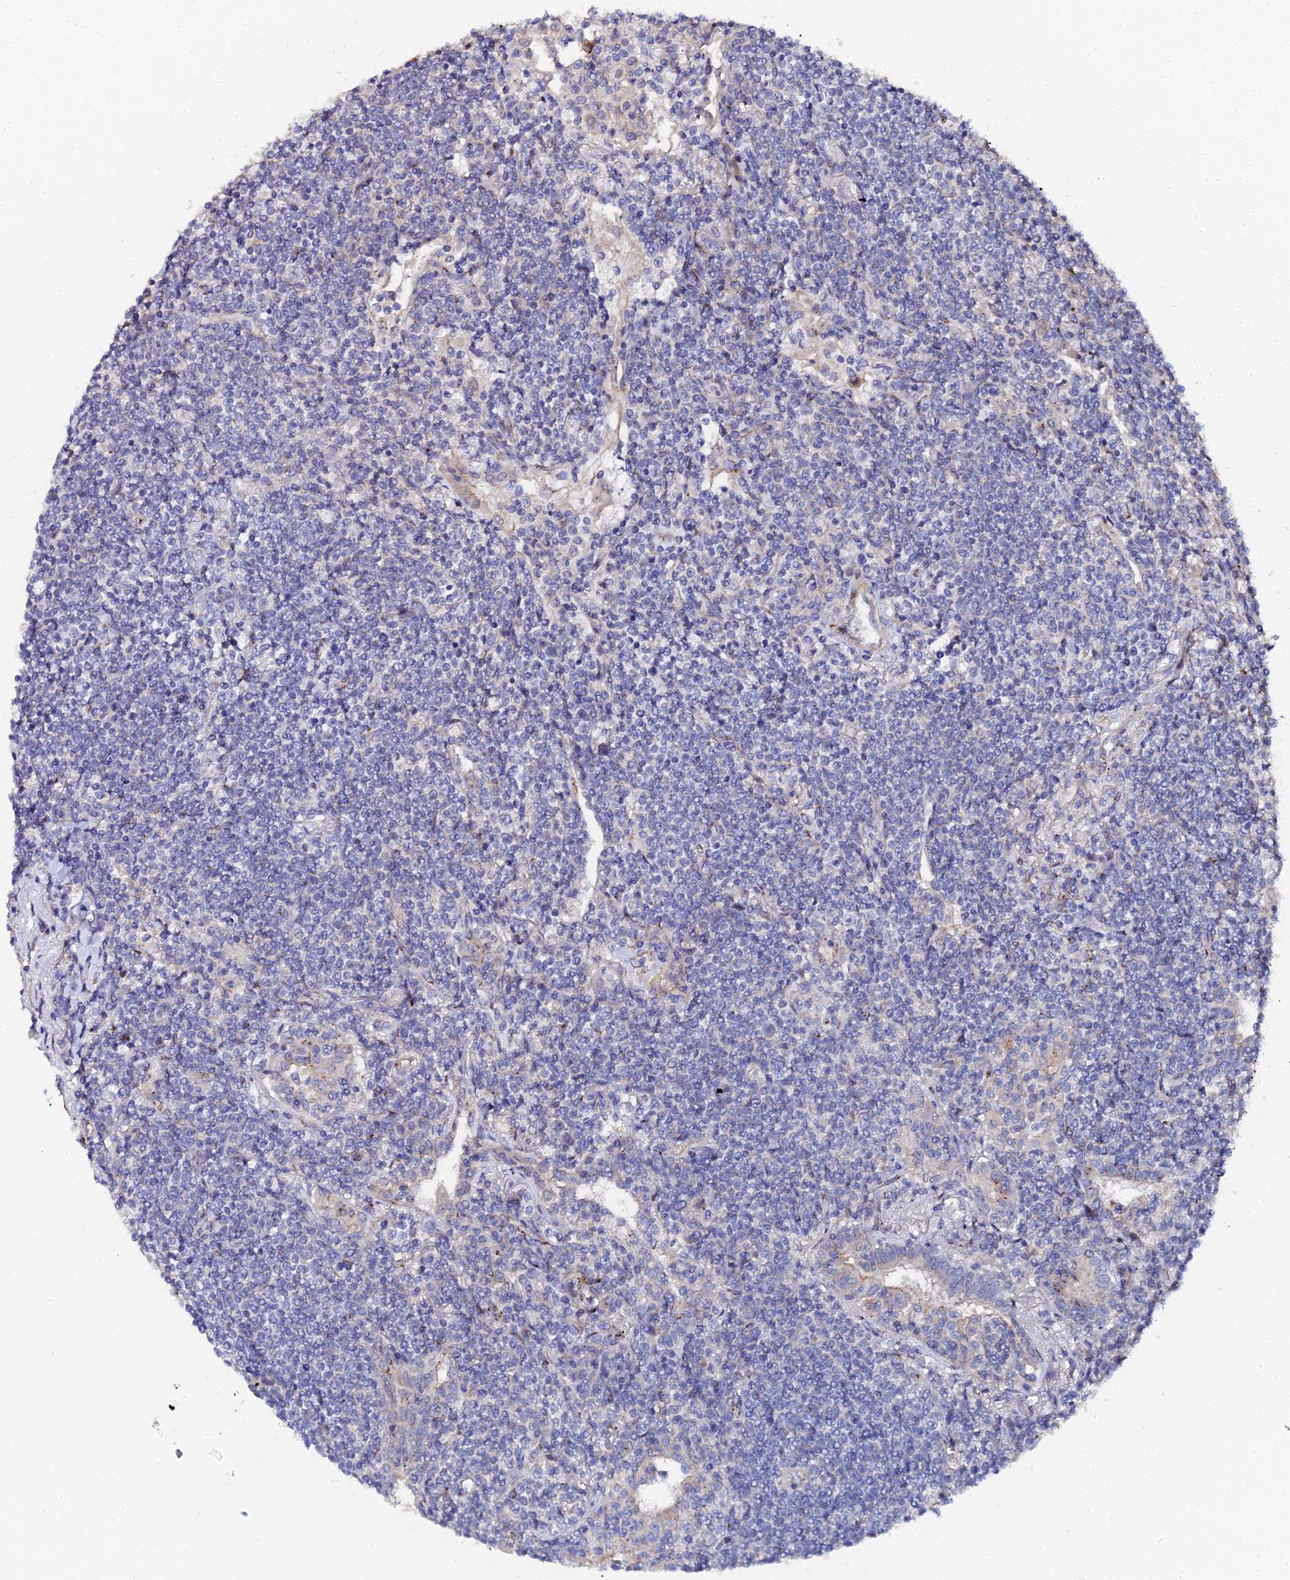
{"staining": {"intensity": "negative", "quantity": "none", "location": "none"}, "tissue": "lymphoma", "cell_type": "Tumor cells", "image_type": "cancer", "snomed": [{"axis": "morphology", "description": "Malignant lymphoma, non-Hodgkin's type, Low grade"}, {"axis": "topography", "description": "Lung"}], "caption": "Image shows no protein staining in tumor cells of low-grade malignant lymphoma, non-Hodgkin's type tissue.", "gene": "BORCS8", "patient": {"sex": "female", "age": 71}}